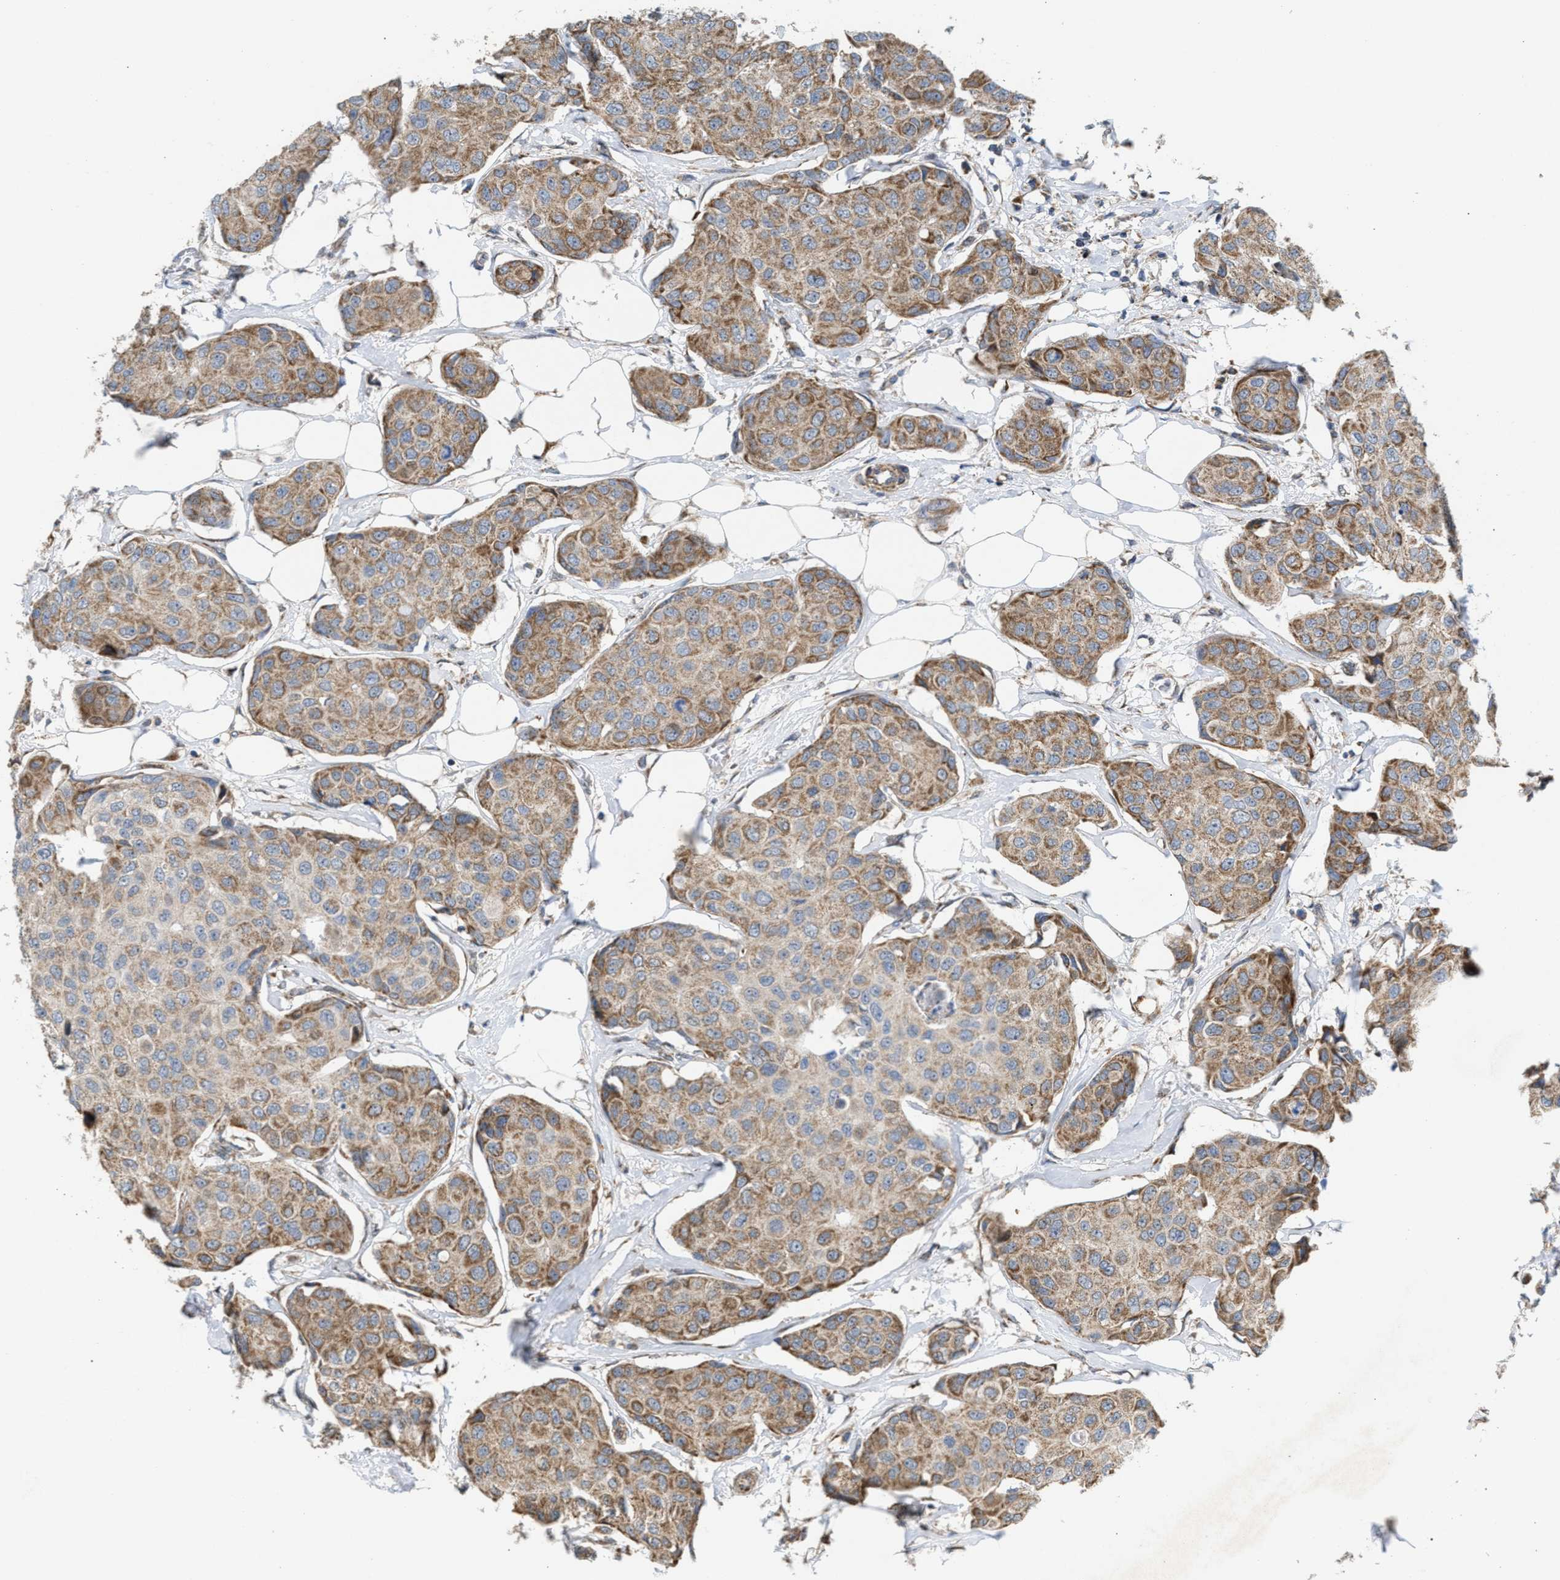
{"staining": {"intensity": "weak", "quantity": ">75%", "location": "cytoplasmic/membranous"}, "tissue": "breast cancer", "cell_type": "Tumor cells", "image_type": "cancer", "snomed": [{"axis": "morphology", "description": "Duct carcinoma"}, {"axis": "topography", "description": "Breast"}], "caption": "Breast cancer stained with DAB (3,3'-diaminobenzidine) immunohistochemistry demonstrates low levels of weak cytoplasmic/membranous expression in about >75% of tumor cells.", "gene": "TACO1", "patient": {"sex": "female", "age": 80}}